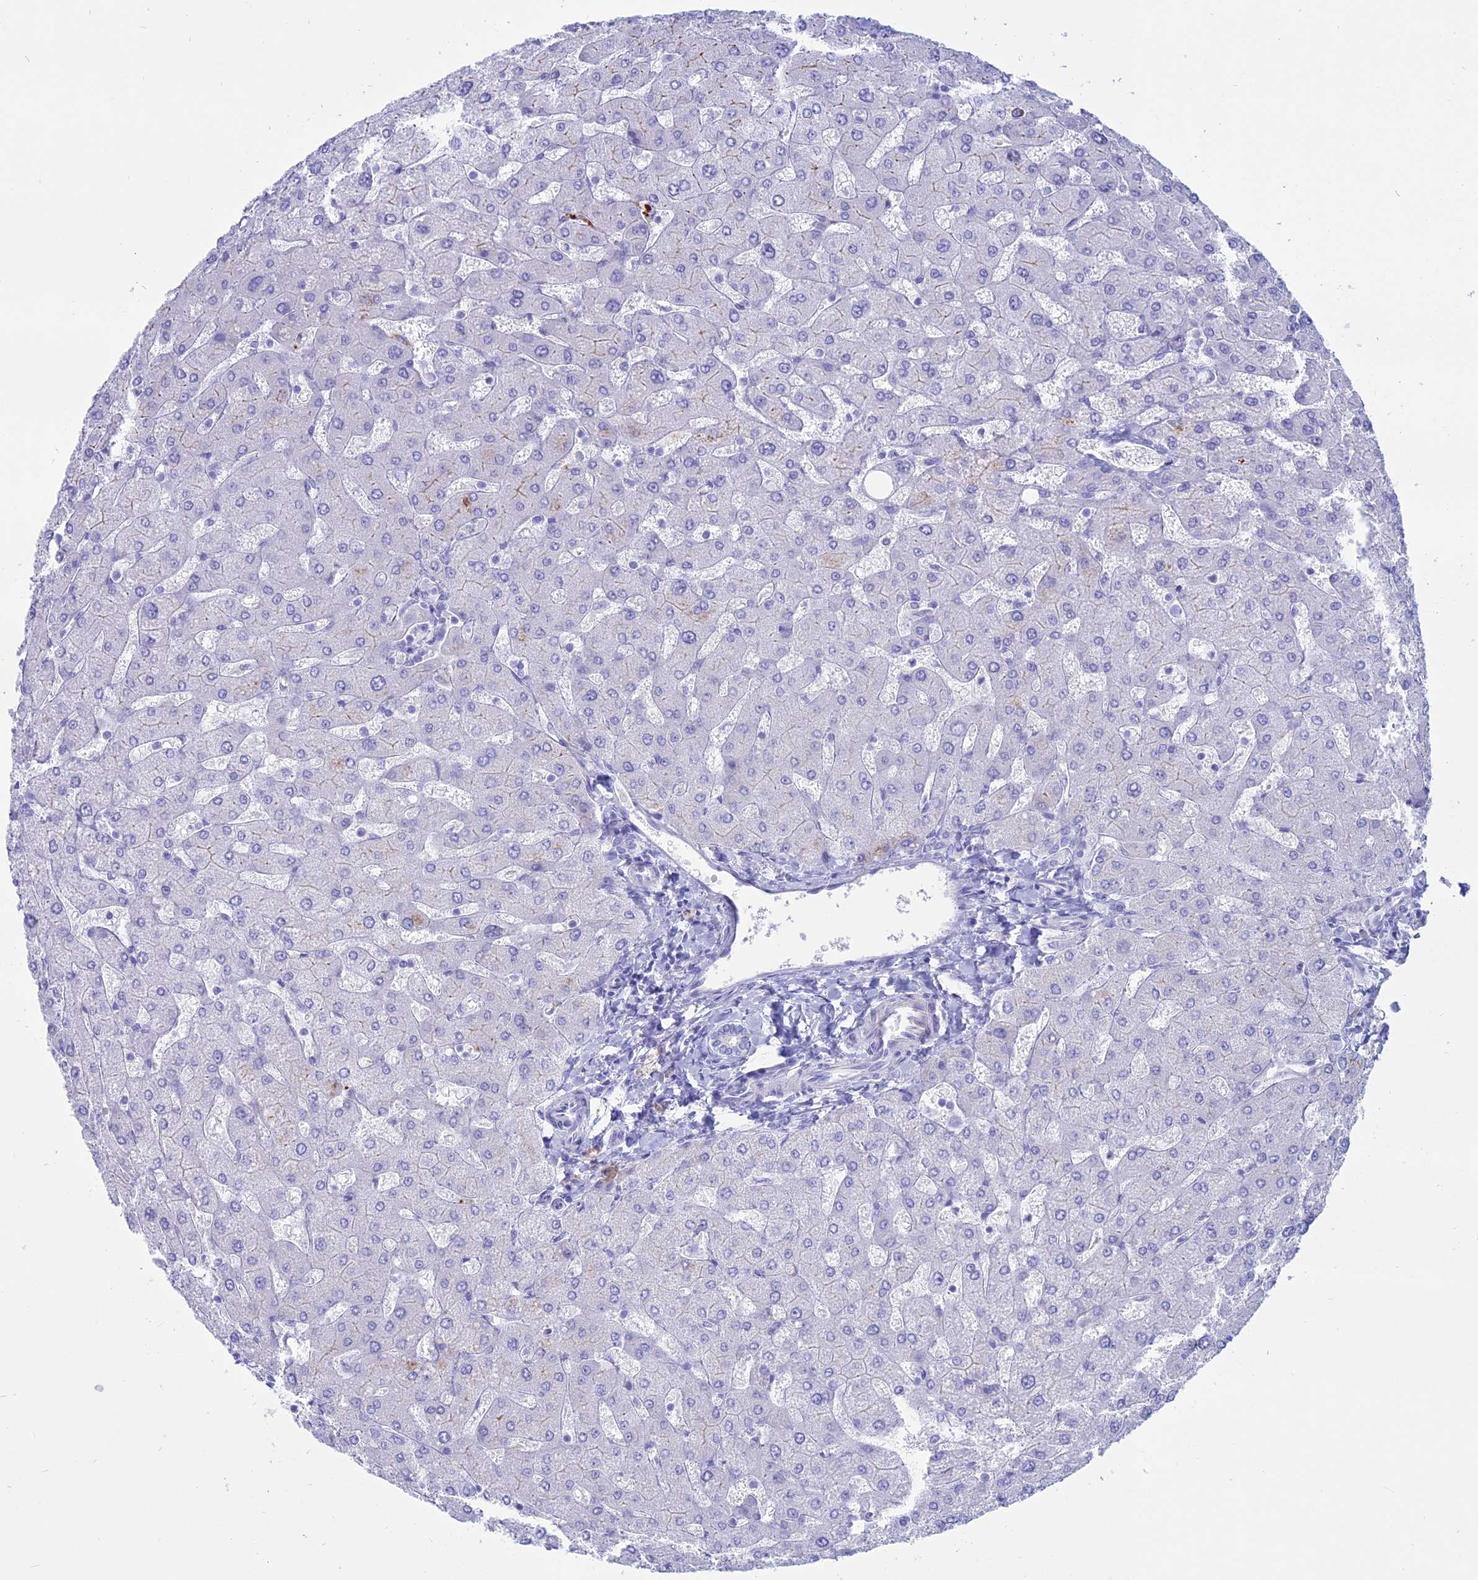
{"staining": {"intensity": "negative", "quantity": "none", "location": "none"}, "tissue": "liver", "cell_type": "Cholangiocytes", "image_type": "normal", "snomed": [{"axis": "morphology", "description": "Normal tissue, NOS"}, {"axis": "topography", "description": "Liver"}], "caption": "Liver stained for a protein using immunohistochemistry (IHC) displays no expression cholangiocytes.", "gene": "OR2AE1", "patient": {"sex": "male", "age": 55}}